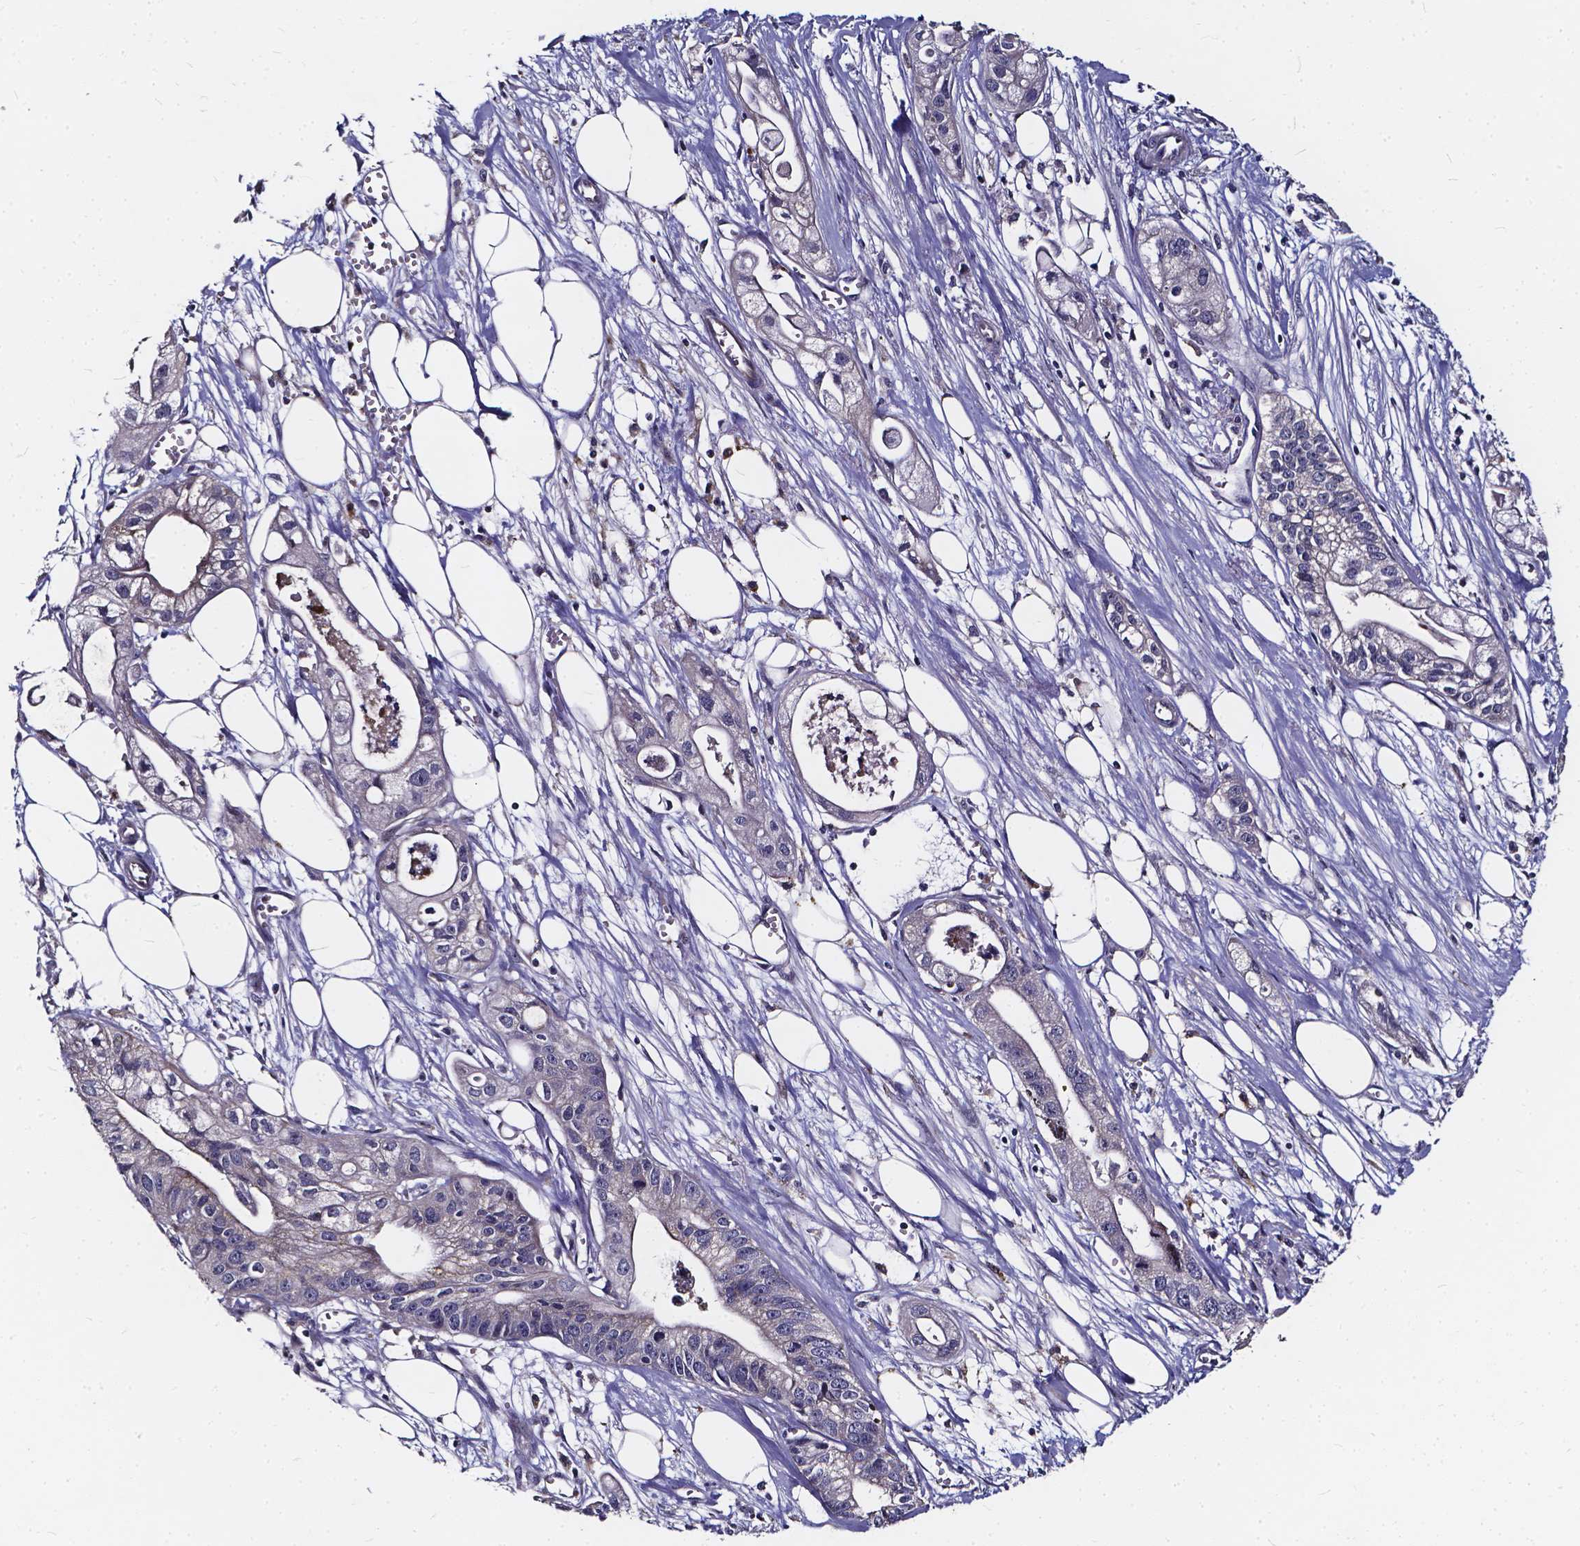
{"staining": {"intensity": "negative", "quantity": "none", "location": "none"}, "tissue": "pancreatic cancer", "cell_type": "Tumor cells", "image_type": "cancer", "snomed": [{"axis": "morphology", "description": "Adenocarcinoma, NOS"}, {"axis": "topography", "description": "Pancreas"}], "caption": "The micrograph demonstrates no significant staining in tumor cells of adenocarcinoma (pancreatic).", "gene": "SOWAHA", "patient": {"sex": "male", "age": 70}}